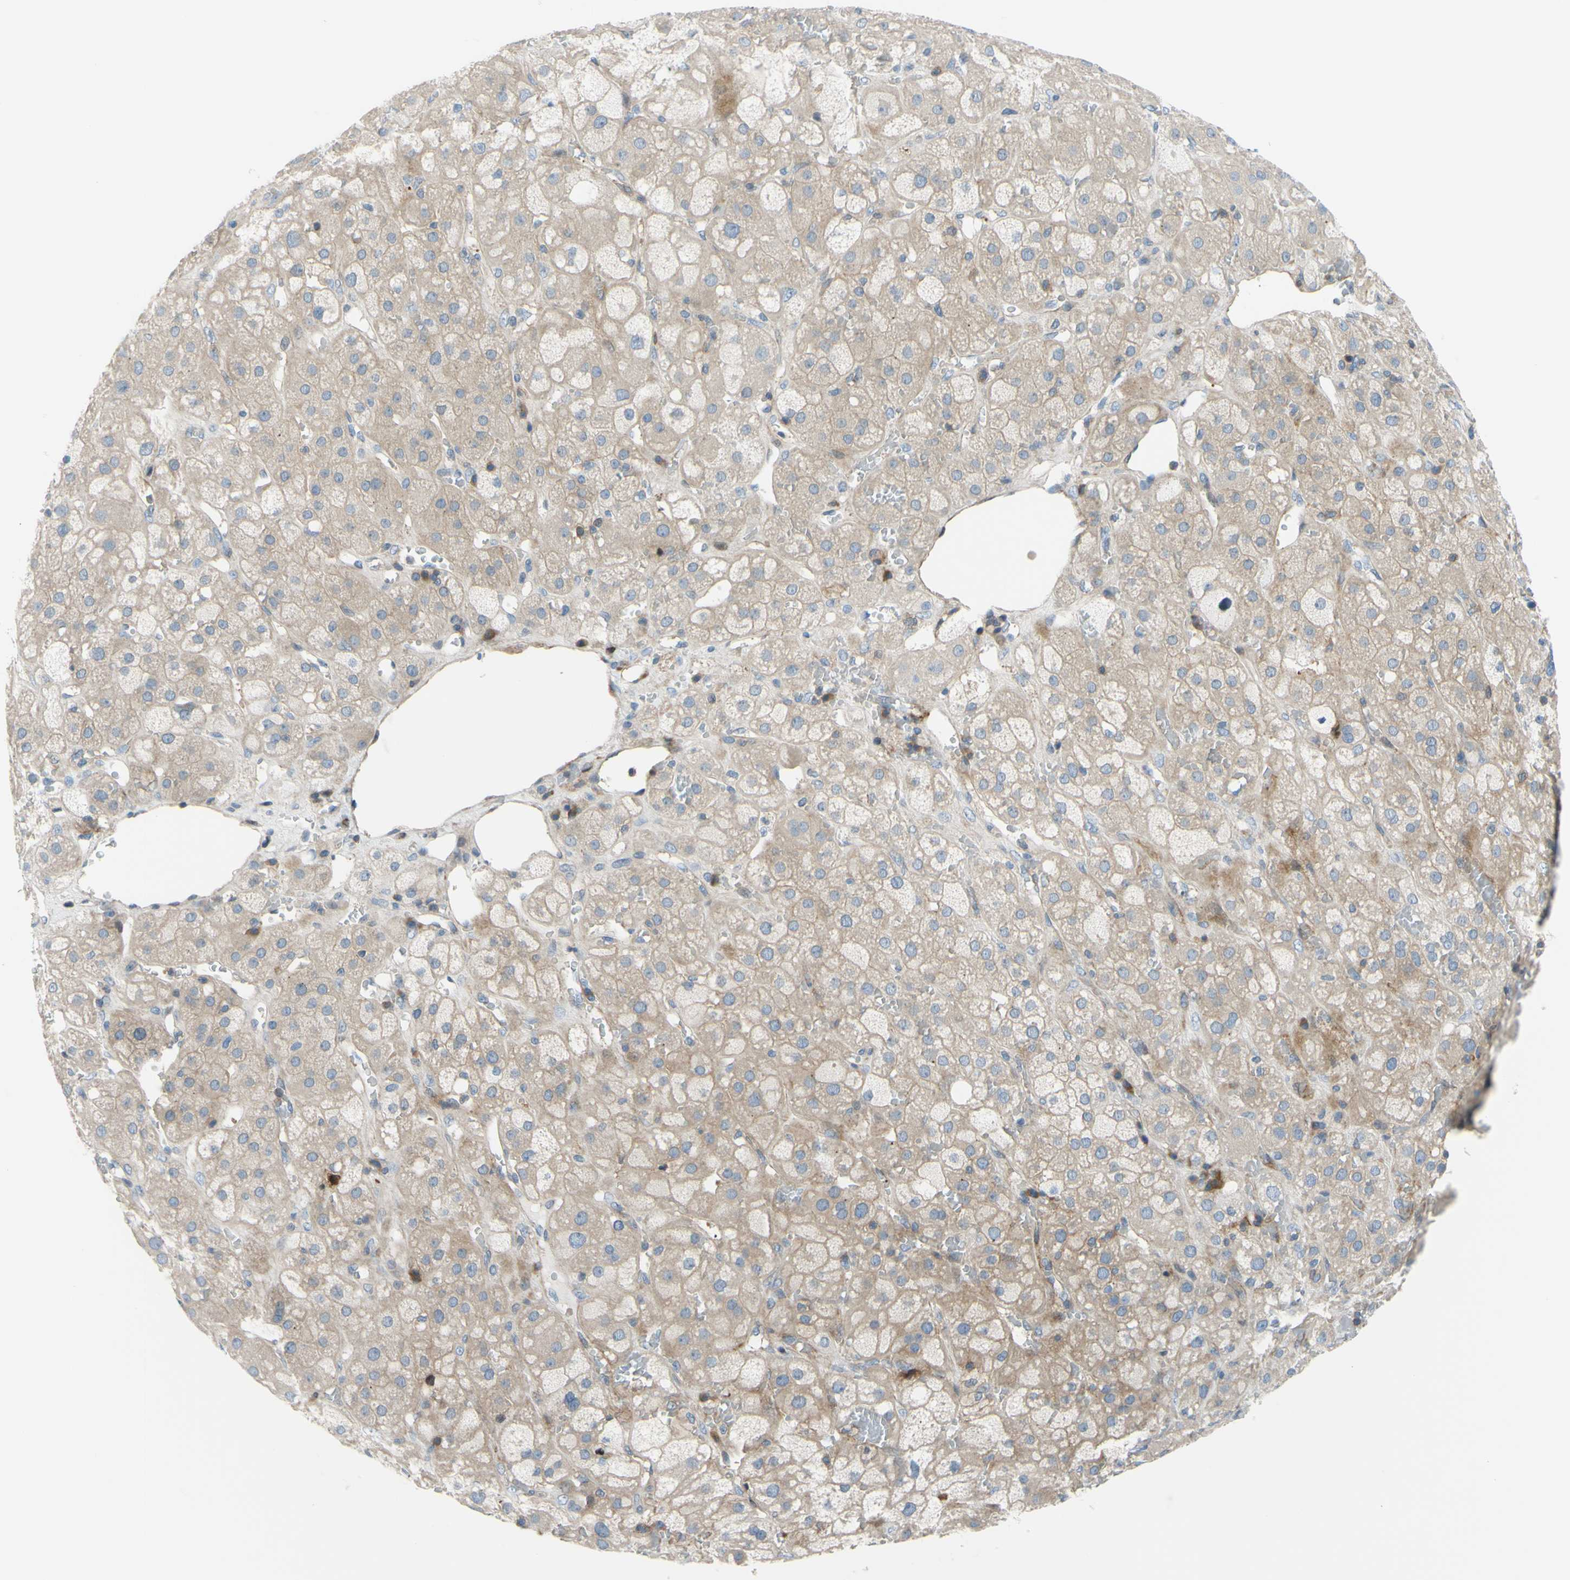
{"staining": {"intensity": "weak", "quantity": "25%-75%", "location": "cytoplasmic/membranous"}, "tissue": "adrenal gland", "cell_type": "Glandular cells", "image_type": "normal", "snomed": [{"axis": "morphology", "description": "Normal tissue, NOS"}, {"axis": "topography", "description": "Adrenal gland"}], "caption": "Protein expression analysis of normal human adrenal gland reveals weak cytoplasmic/membranous expression in about 25%-75% of glandular cells.", "gene": "PAK2", "patient": {"sex": "female", "age": 47}}